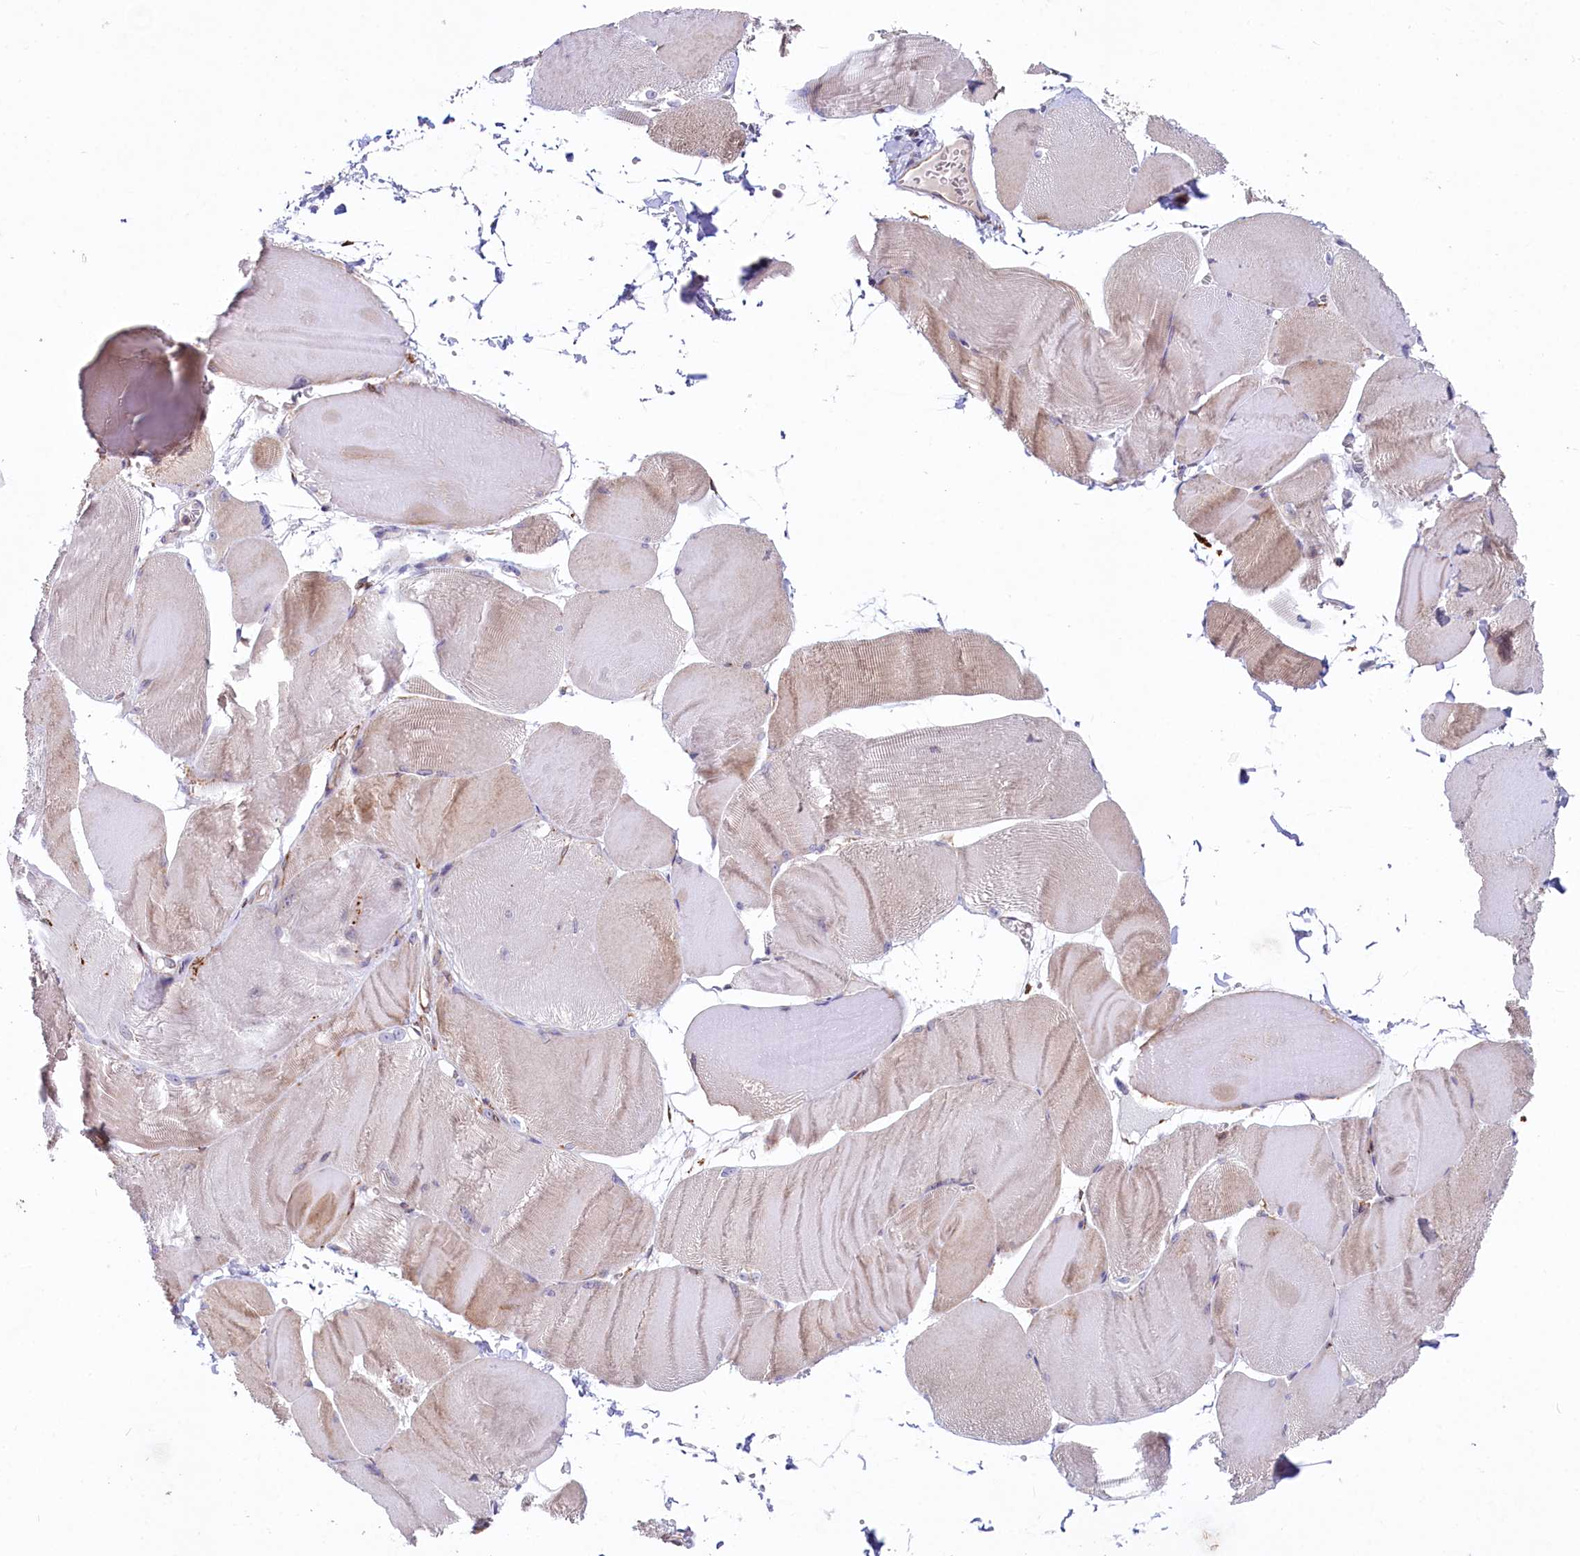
{"staining": {"intensity": "weak", "quantity": "<25%", "location": "cytoplasmic/membranous"}, "tissue": "skeletal muscle", "cell_type": "Myocytes", "image_type": "normal", "snomed": [{"axis": "morphology", "description": "Normal tissue, NOS"}, {"axis": "morphology", "description": "Basal cell carcinoma"}, {"axis": "topography", "description": "Skeletal muscle"}], "caption": "IHC of benign skeletal muscle demonstrates no staining in myocytes.", "gene": "CHID1", "patient": {"sex": "female", "age": 64}}